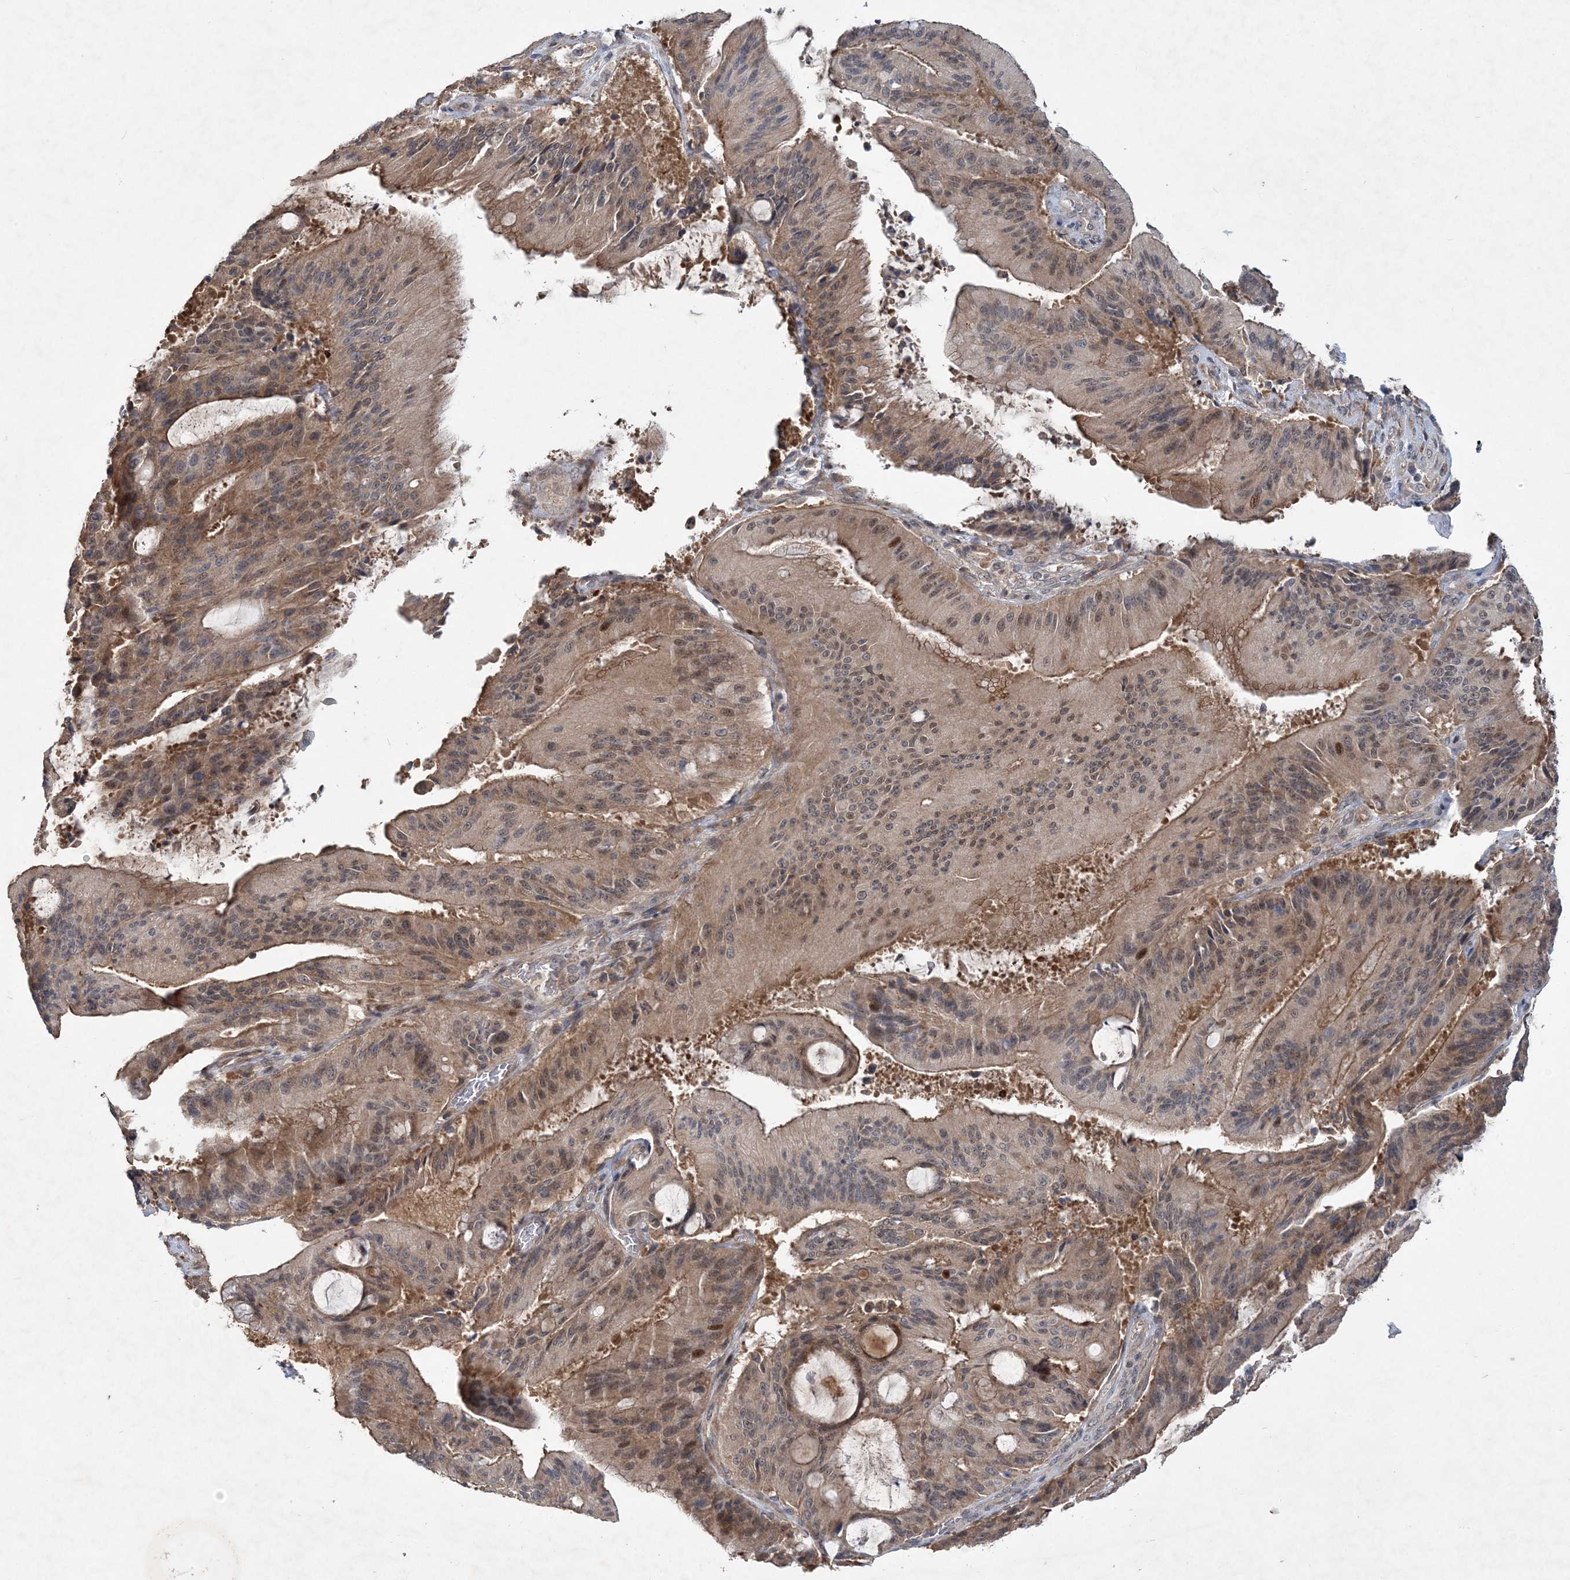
{"staining": {"intensity": "moderate", "quantity": ">75%", "location": "cytoplasmic/membranous,nuclear"}, "tissue": "liver cancer", "cell_type": "Tumor cells", "image_type": "cancer", "snomed": [{"axis": "morphology", "description": "Normal tissue, NOS"}, {"axis": "morphology", "description": "Cholangiocarcinoma"}, {"axis": "topography", "description": "Liver"}, {"axis": "topography", "description": "Peripheral nerve tissue"}], "caption": "Liver cancer stained with IHC exhibits moderate cytoplasmic/membranous and nuclear staining in about >75% of tumor cells.", "gene": "RNF25", "patient": {"sex": "female", "age": 73}}